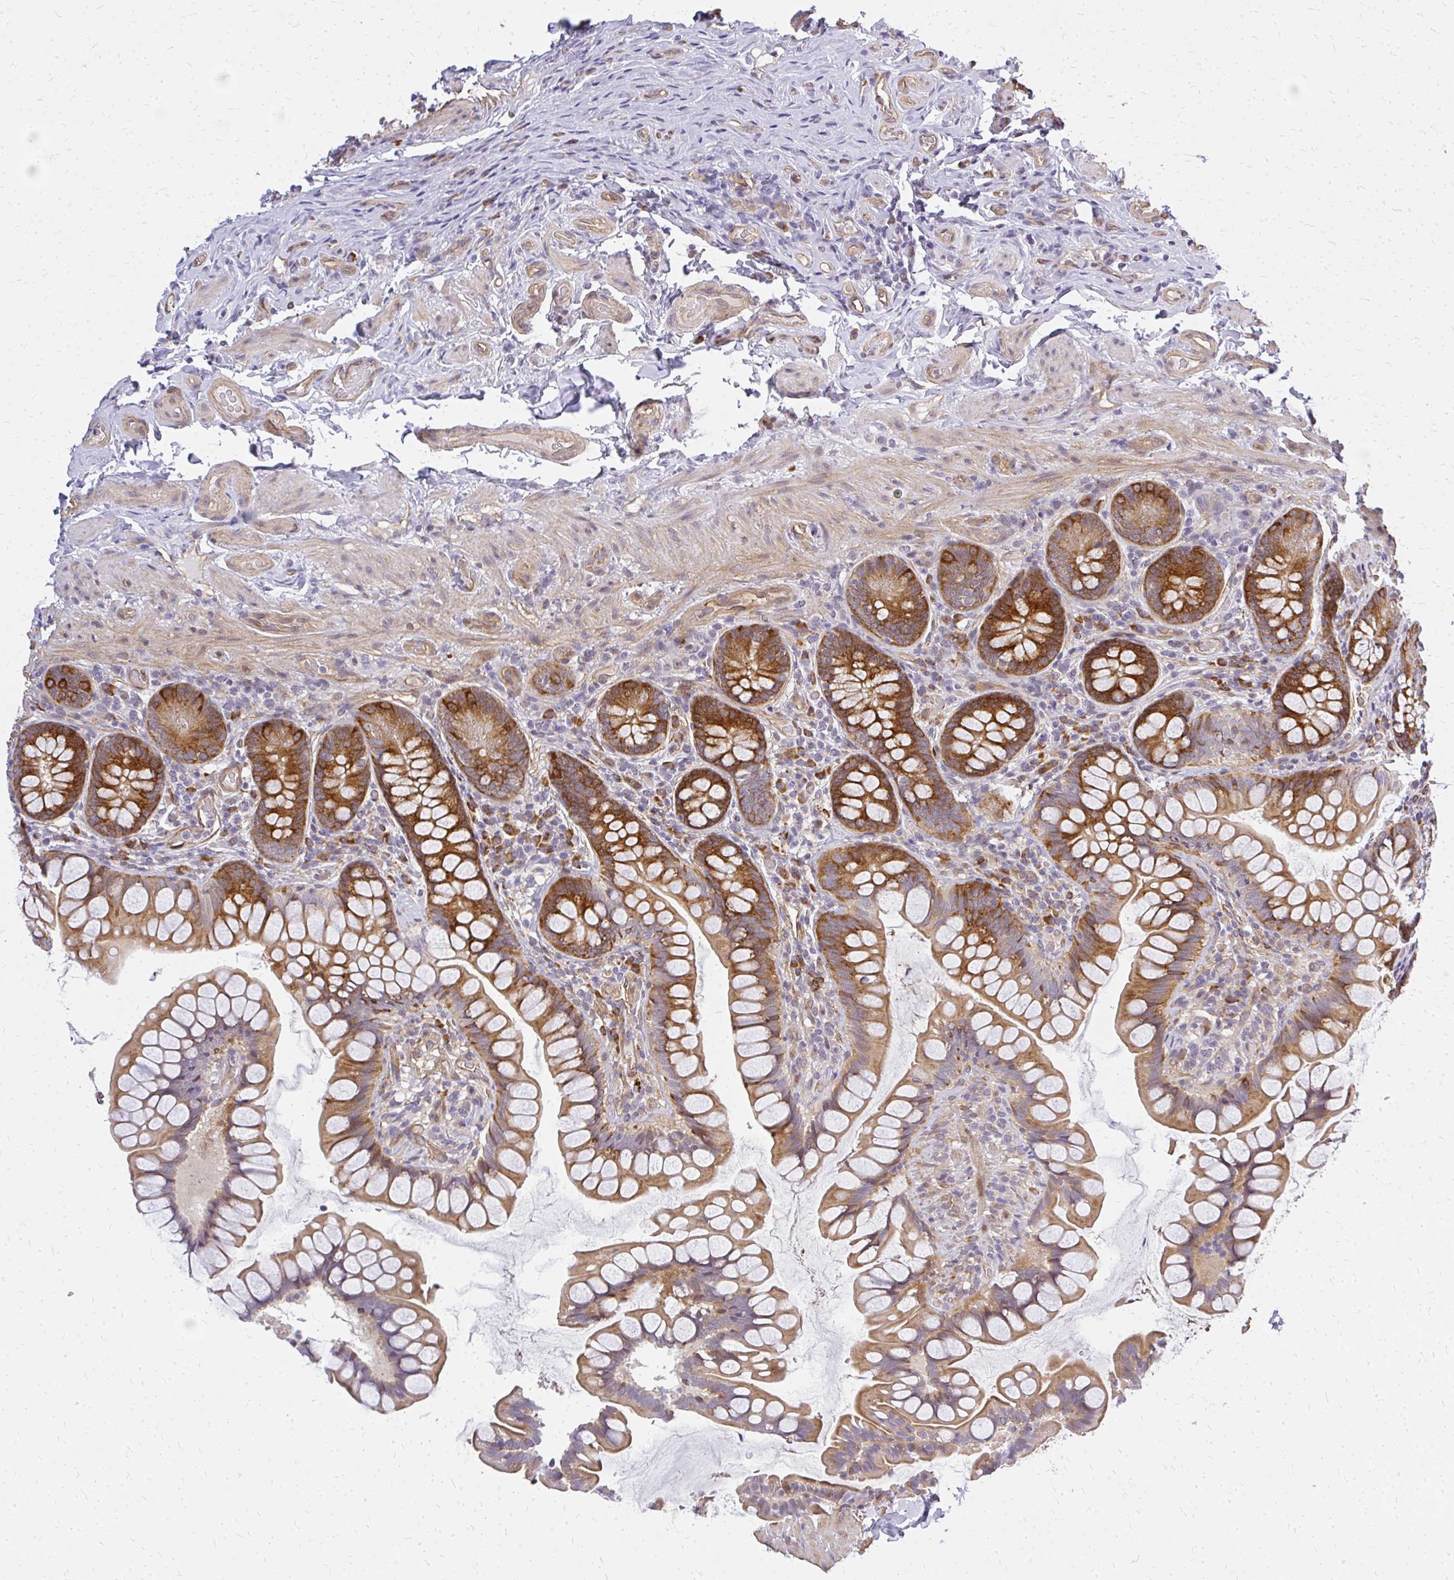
{"staining": {"intensity": "moderate", "quantity": ">75%", "location": "cytoplasmic/membranous"}, "tissue": "small intestine", "cell_type": "Glandular cells", "image_type": "normal", "snomed": [{"axis": "morphology", "description": "Normal tissue, NOS"}, {"axis": "topography", "description": "Small intestine"}], "caption": "Immunohistochemistry (IHC) photomicrograph of benign human small intestine stained for a protein (brown), which exhibits medium levels of moderate cytoplasmic/membranous staining in approximately >75% of glandular cells.", "gene": "ENSG00000258472", "patient": {"sex": "male", "age": 70}}